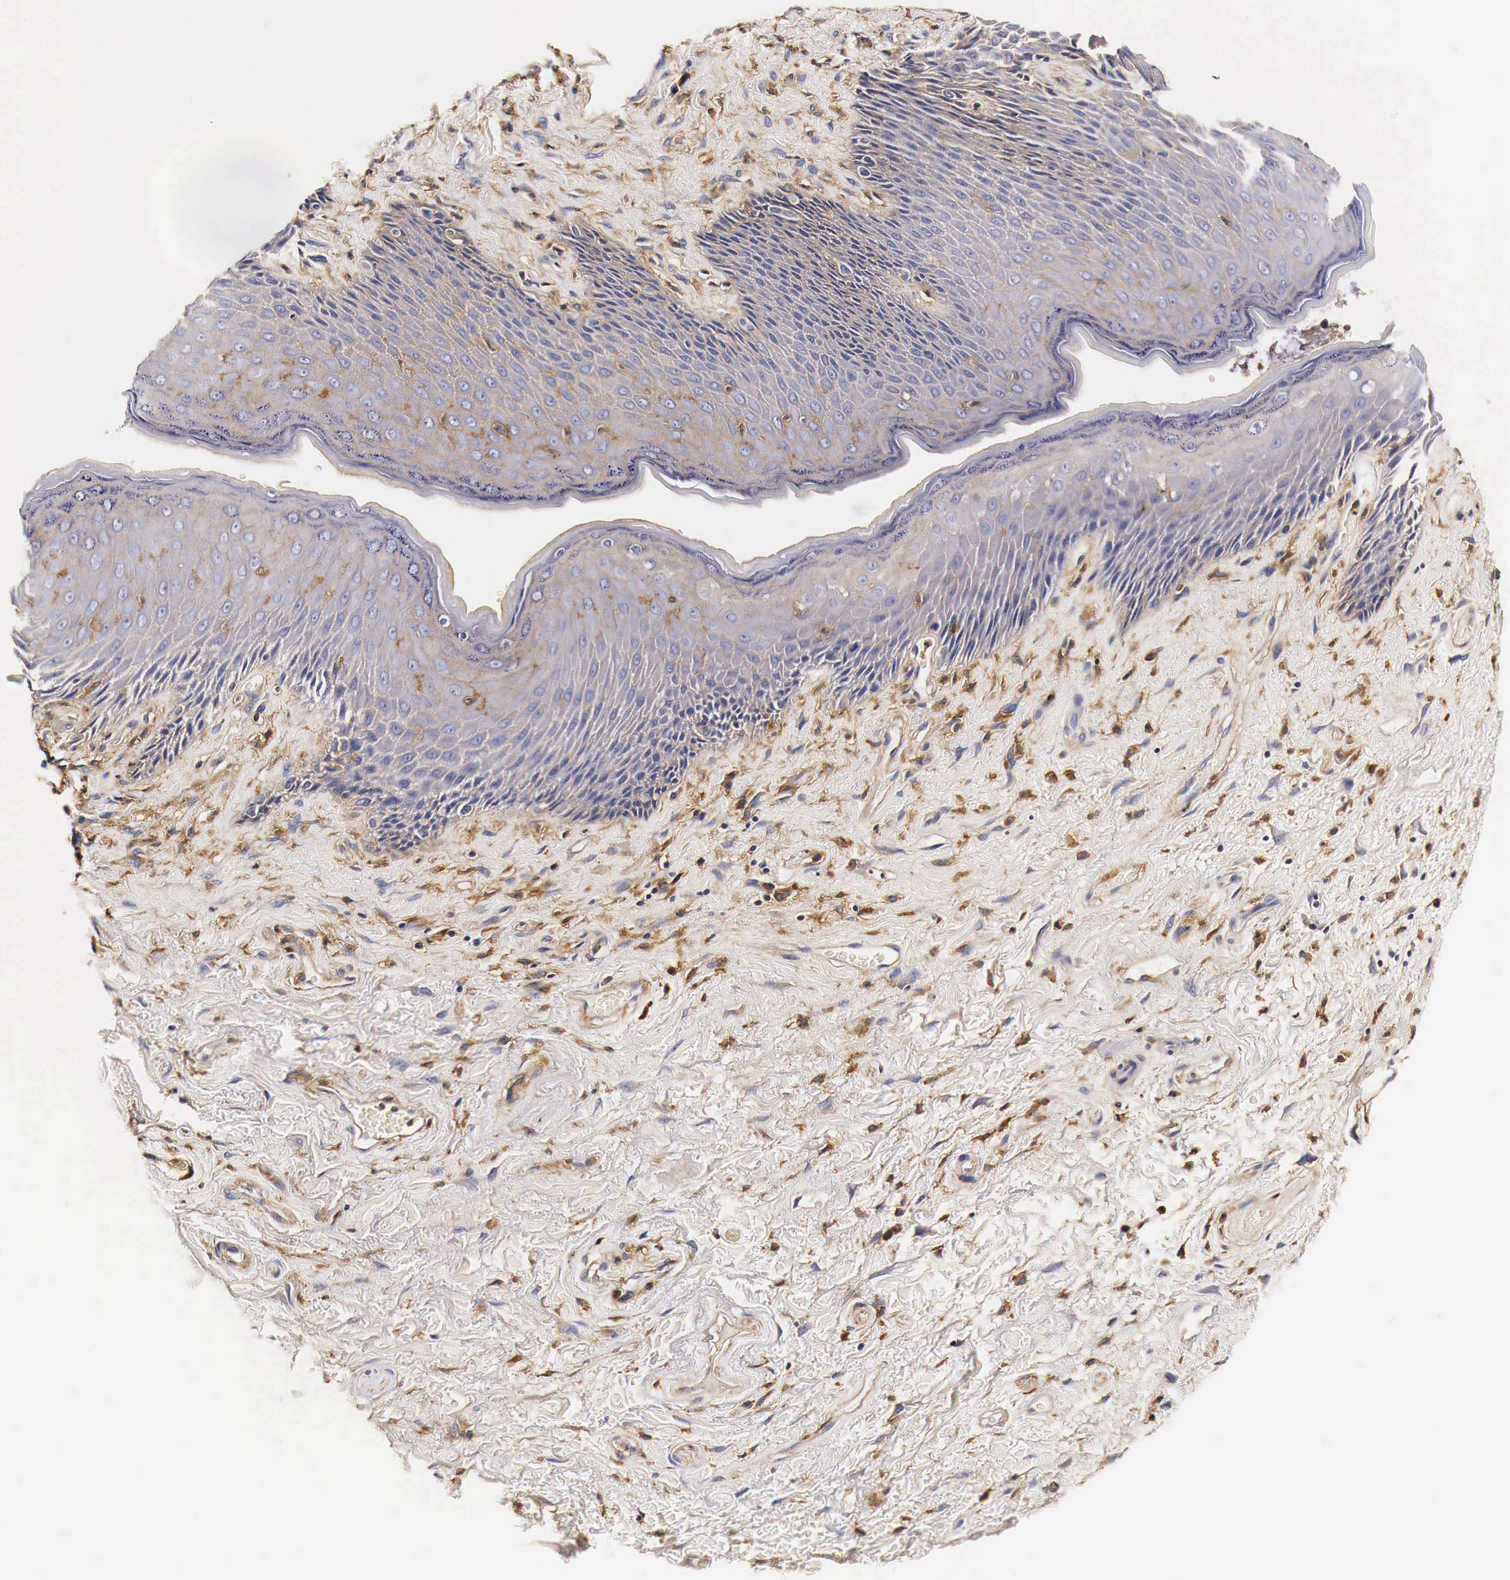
{"staining": {"intensity": "weak", "quantity": "25%-75%", "location": "cytoplasmic/membranous"}, "tissue": "skin", "cell_type": "Epidermal cells", "image_type": "normal", "snomed": [{"axis": "morphology", "description": "Normal tissue, NOS"}, {"axis": "topography", "description": "Anal"}], "caption": "The micrograph reveals staining of benign skin, revealing weak cytoplasmic/membranous protein positivity (brown color) within epidermal cells. (IHC, brightfield microscopy, high magnification).", "gene": "RP2", "patient": {"sex": "male", "age": 78}}